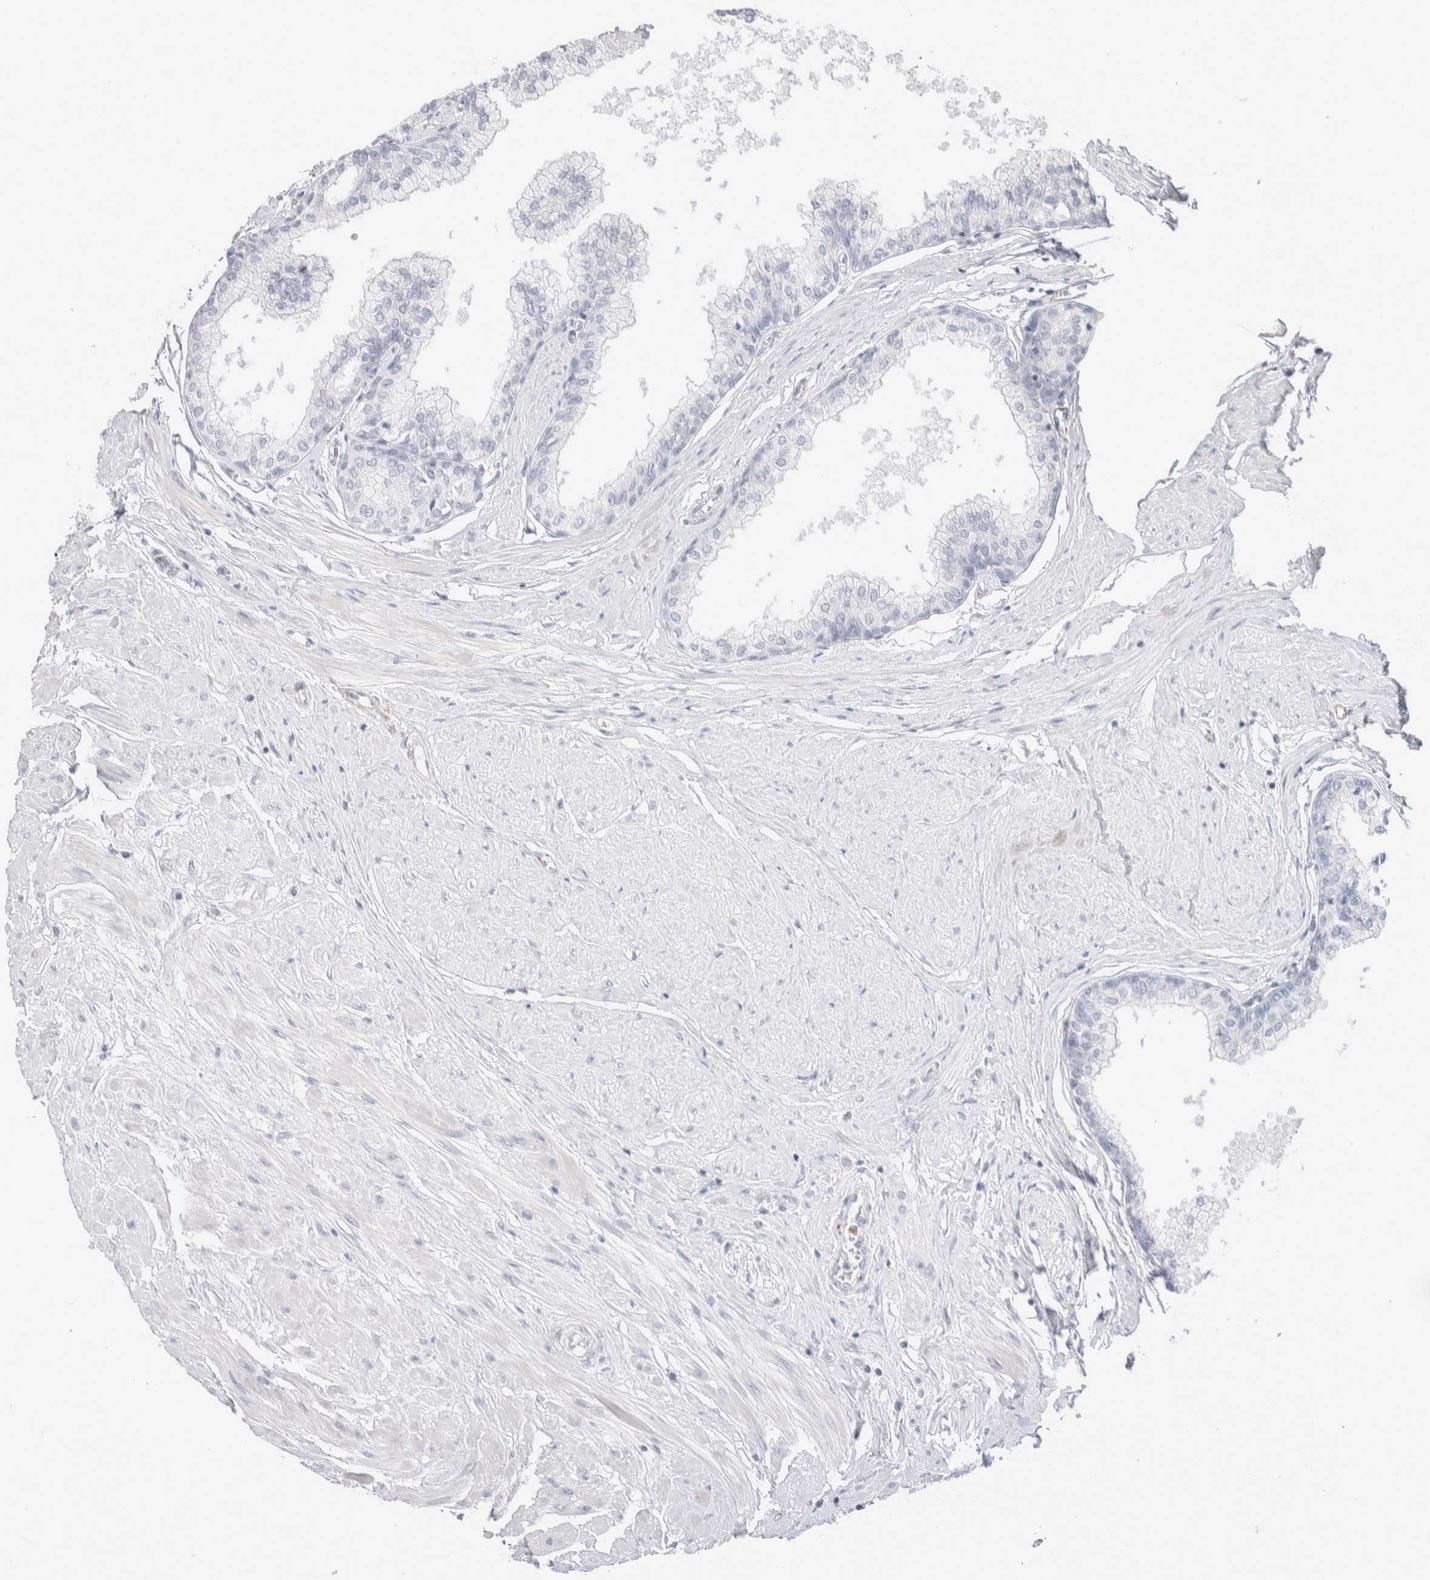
{"staining": {"intensity": "negative", "quantity": "none", "location": "none"}, "tissue": "seminal vesicle", "cell_type": "Glandular cells", "image_type": "normal", "snomed": [{"axis": "morphology", "description": "Normal tissue, NOS"}, {"axis": "topography", "description": "Prostate"}, {"axis": "topography", "description": "Seminal veicle"}], "caption": "An immunohistochemistry histopathology image of benign seminal vesicle is shown. There is no staining in glandular cells of seminal vesicle.", "gene": "SEPTIN4", "patient": {"sex": "male", "age": 60}}